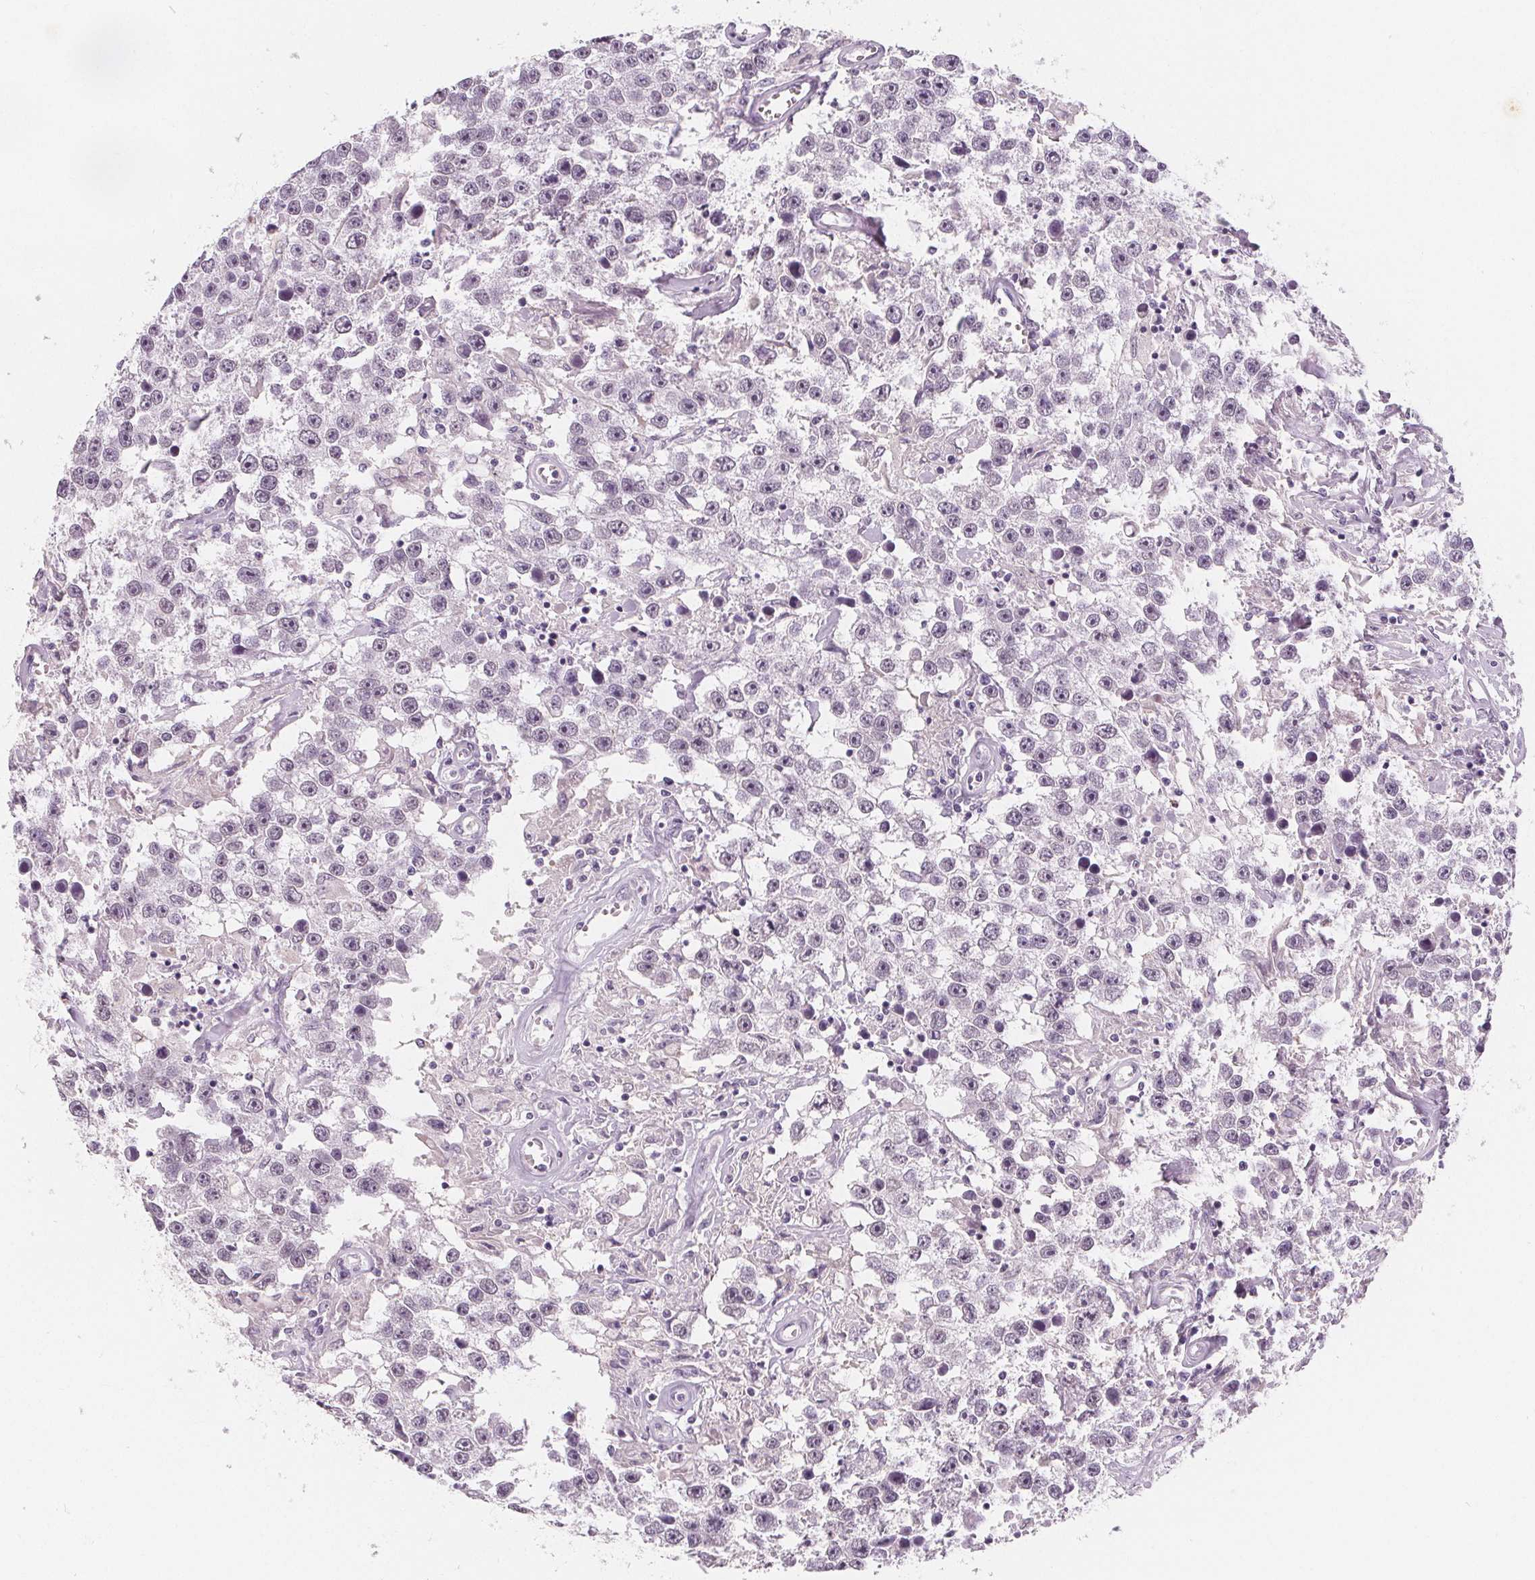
{"staining": {"intensity": "negative", "quantity": "none", "location": "none"}, "tissue": "testis cancer", "cell_type": "Tumor cells", "image_type": "cancer", "snomed": [{"axis": "morphology", "description": "Seminoma, NOS"}, {"axis": "topography", "description": "Testis"}], "caption": "Testis cancer (seminoma) was stained to show a protein in brown. There is no significant positivity in tumor cells.", "gene": "DBX2", "patient": {"sex": "male", "age": 43}}